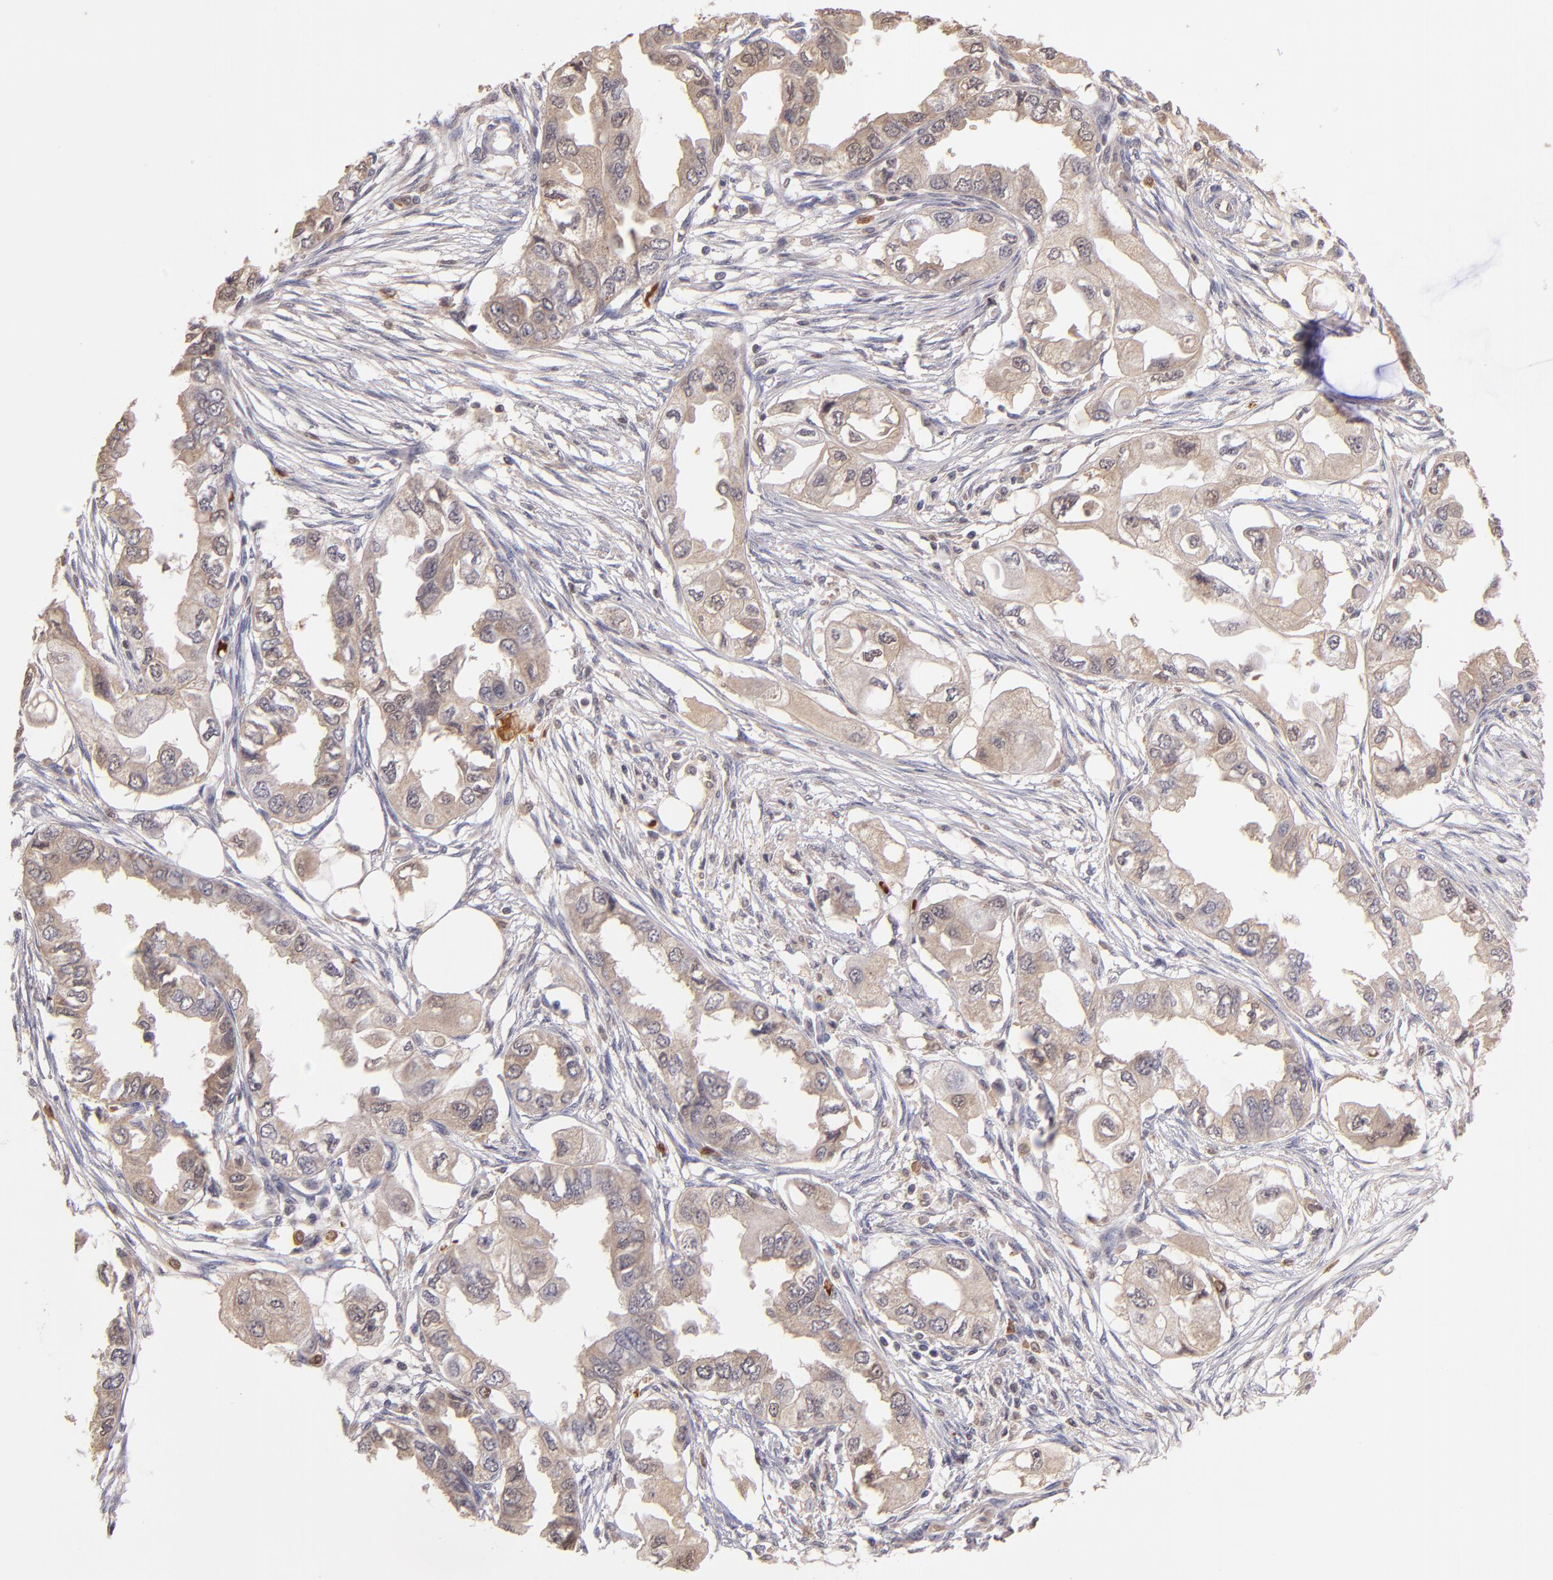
{"staining": {"intensity": "weak", "quantity": ">75%", "location": "cytoplasmic/membranous"}, "tissue": "endometrial cancer", "cell_type": "Tumor cells", "image_type": "cancer", "snomed": [{"axis": "morphology", "description": "Adenocarcinoma, NOS"}, {"axis": "topography", "description": "Endometrium"}], "caption": "Endometrial adenocarcinoma stained with immunohistochemistry displays weak cytoplasmic/membranous staining in approximately >75% of tumor cells.", "gene": "SERPINC1", "patient": {"sex": "female", "age": 67}}